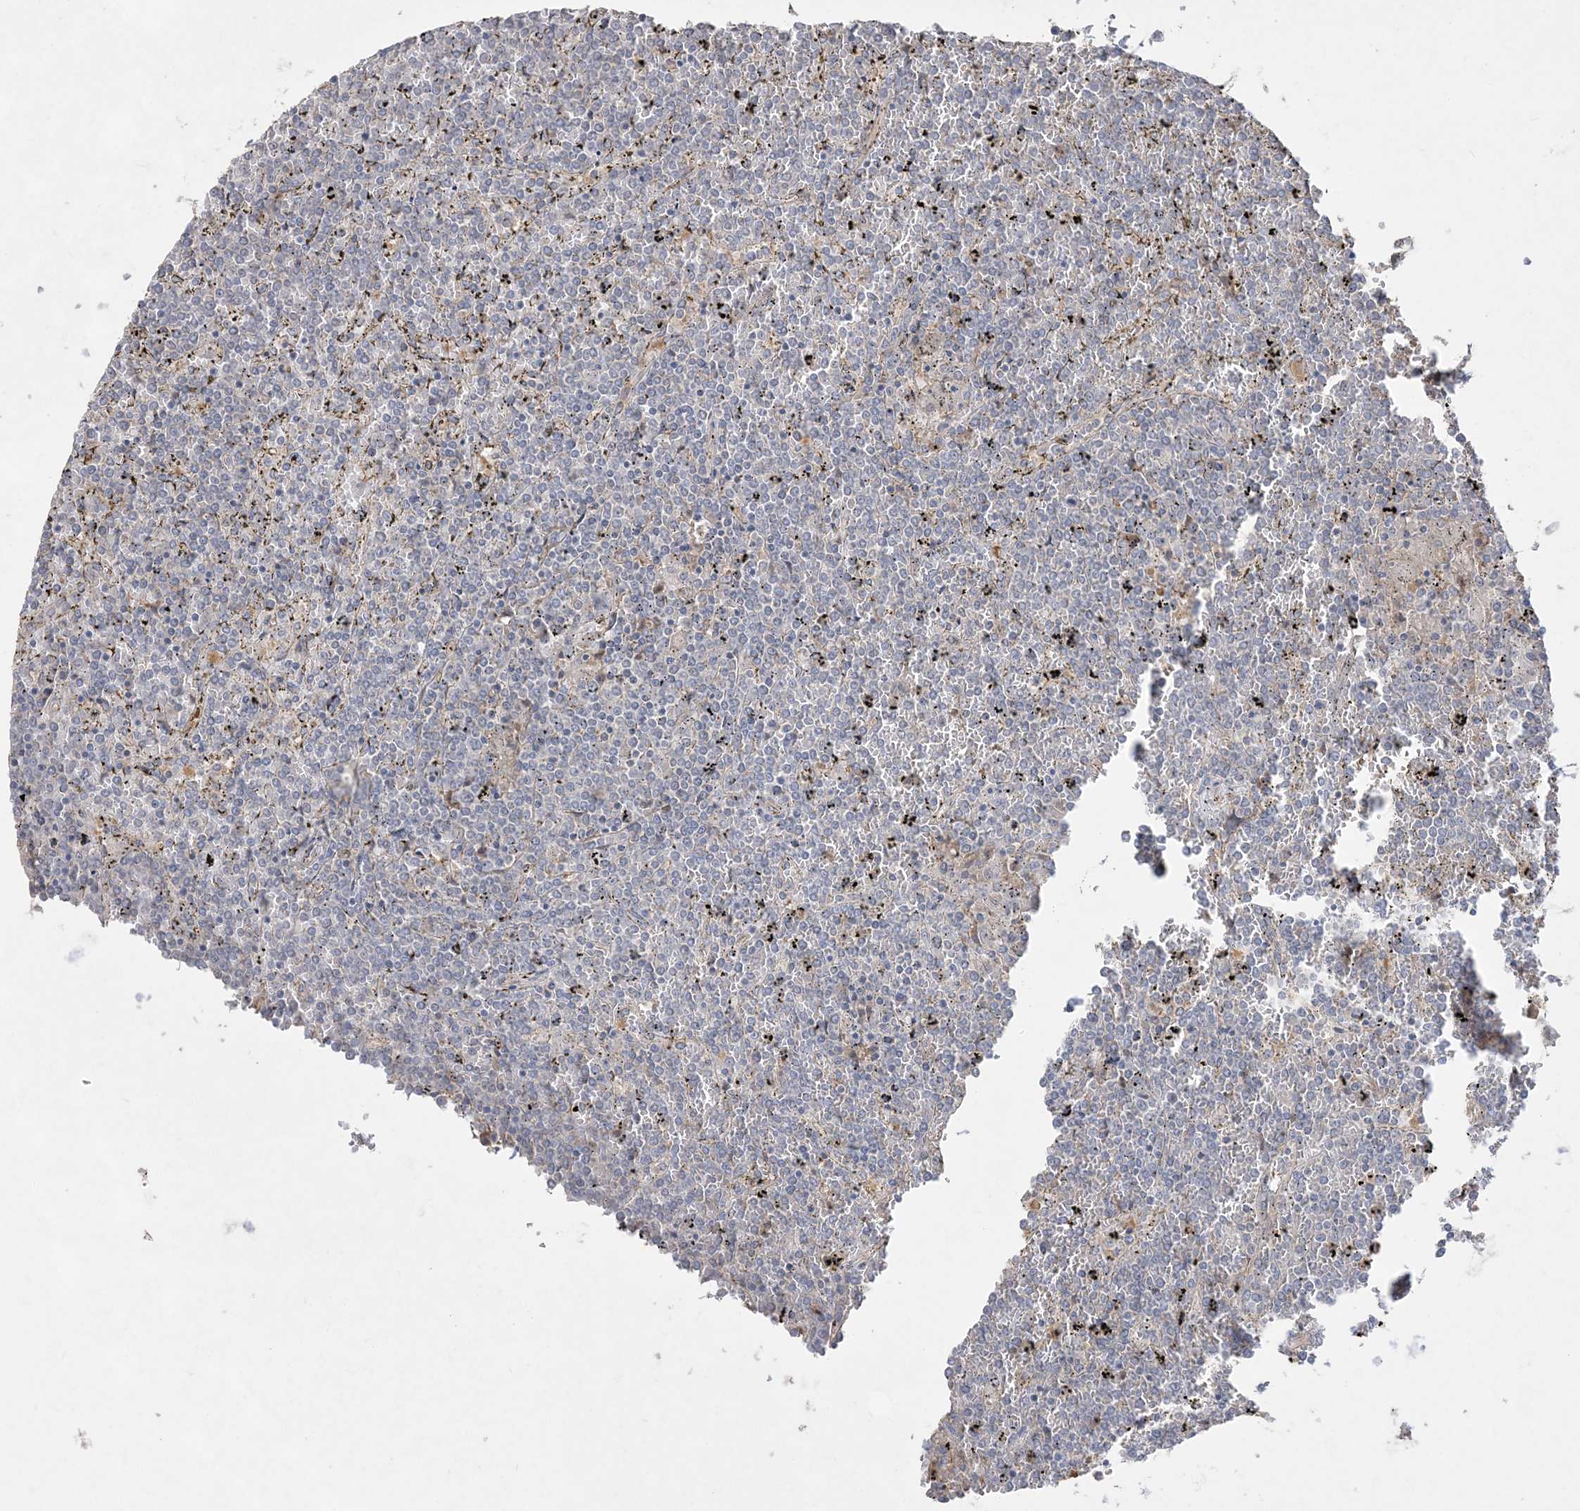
{"staining": {"intensity": "negative", "quantity": "none", "location": "none"}, "tissue": "lymphoma", "cell_type": "Tumor cells", "image_type": "cancer", "snomed": [{"axis": "morphology", "description": "Malignant lymphoma, non-Hodgkin's type, Low grade"}, {"axis": "topography", "description": "Spleen"}], "caption": "Lymphoma stained for a protein using IHC shows no staining tumor cells.", "gene": "SH3BP4", "patient": {"sex": "female", "age": 19}}